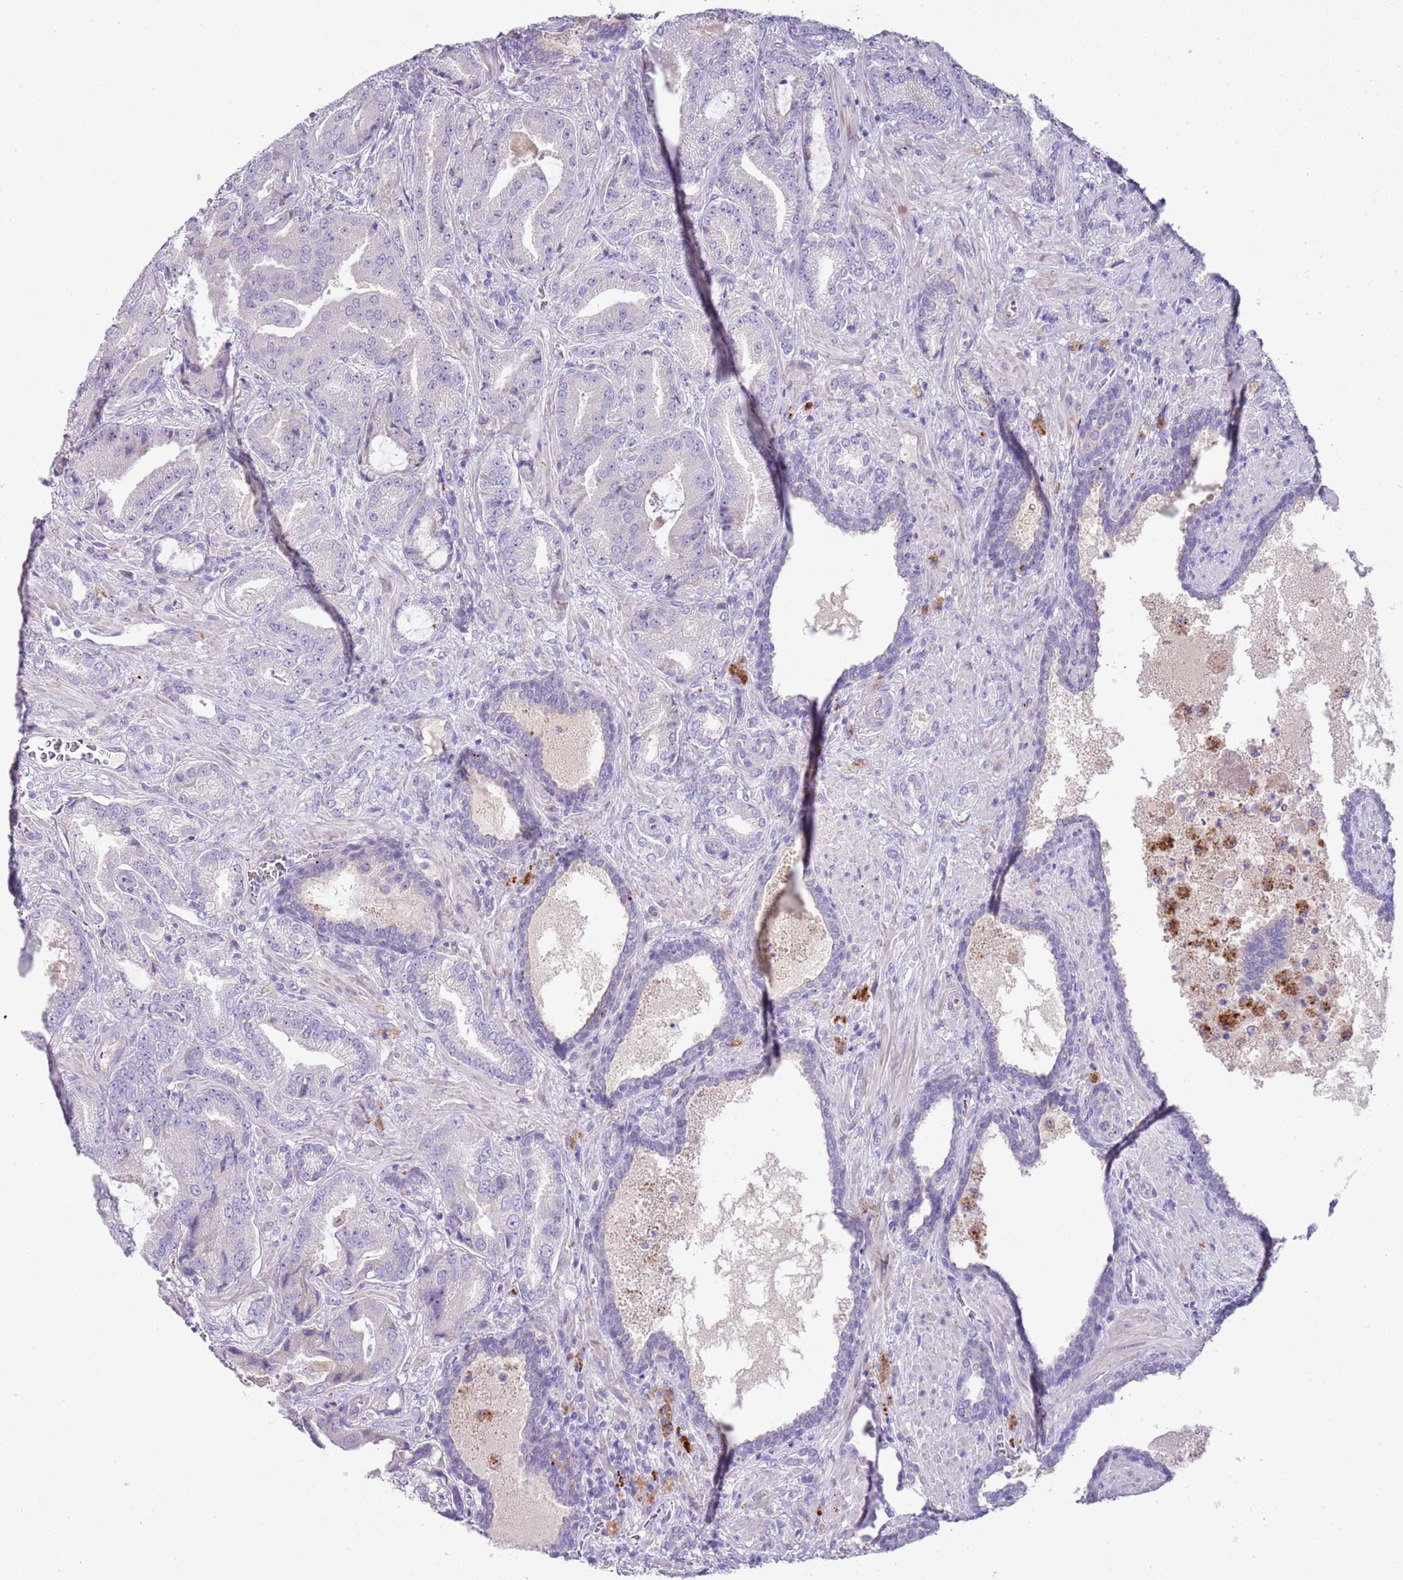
{"staining": {"intensity": "negative", "quantity": "none", "location": "none"}, "tissue": "prostate cancer", "cell_type": "Tumor cells", "image_type": "cancer", "snomed": [{"axis": "morphology", "description": "Adenocarcinoma, High grade"}, {"axis": "topography", "description": "Prostate"}], "caption": "The immunohistochemistry micrograph has no significant staining in tumor cells of adenocarcinoma (high-grade) (prostate) tissue.", "gene": "ABHD17A", "patient": {"sex": "male", "age": 68}}